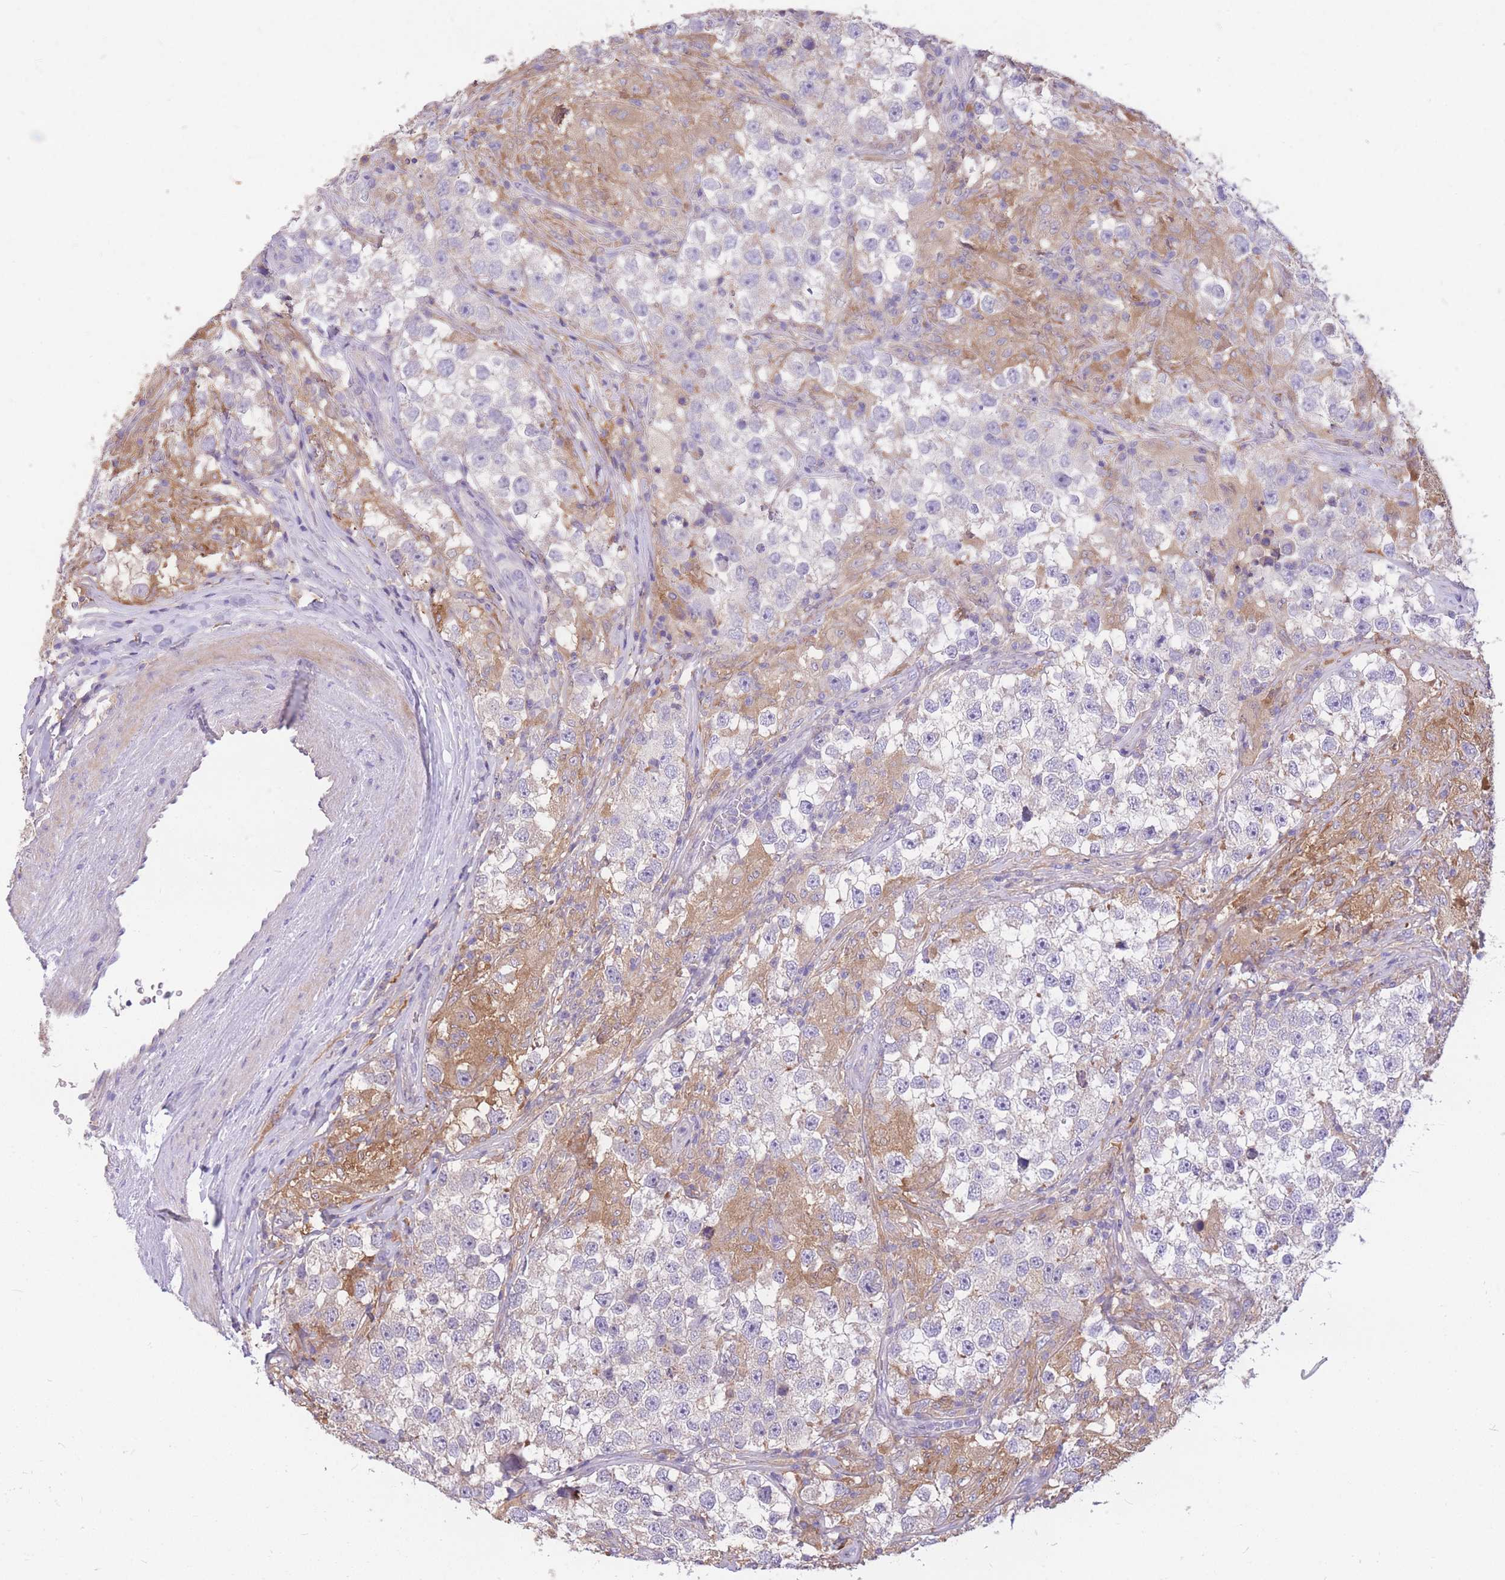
{"staining": {"intensity": "negative", "quantity": "none", "location": "none"}, "tissue": "testis cancer", "cell_type": "Tumor cells", "image_type": "cancer", "snomed": [{"axis": "morphology", "description": "Seminoma, NOS"}, {"axis": "topography", "description": "Testis"}], "caption": "Immunohistochemistry (IHC) of testis cancer exhibits no positivity in tumor cells.", "gene": "OR5T1", "patient": {"sex": "male", "age": 46}}